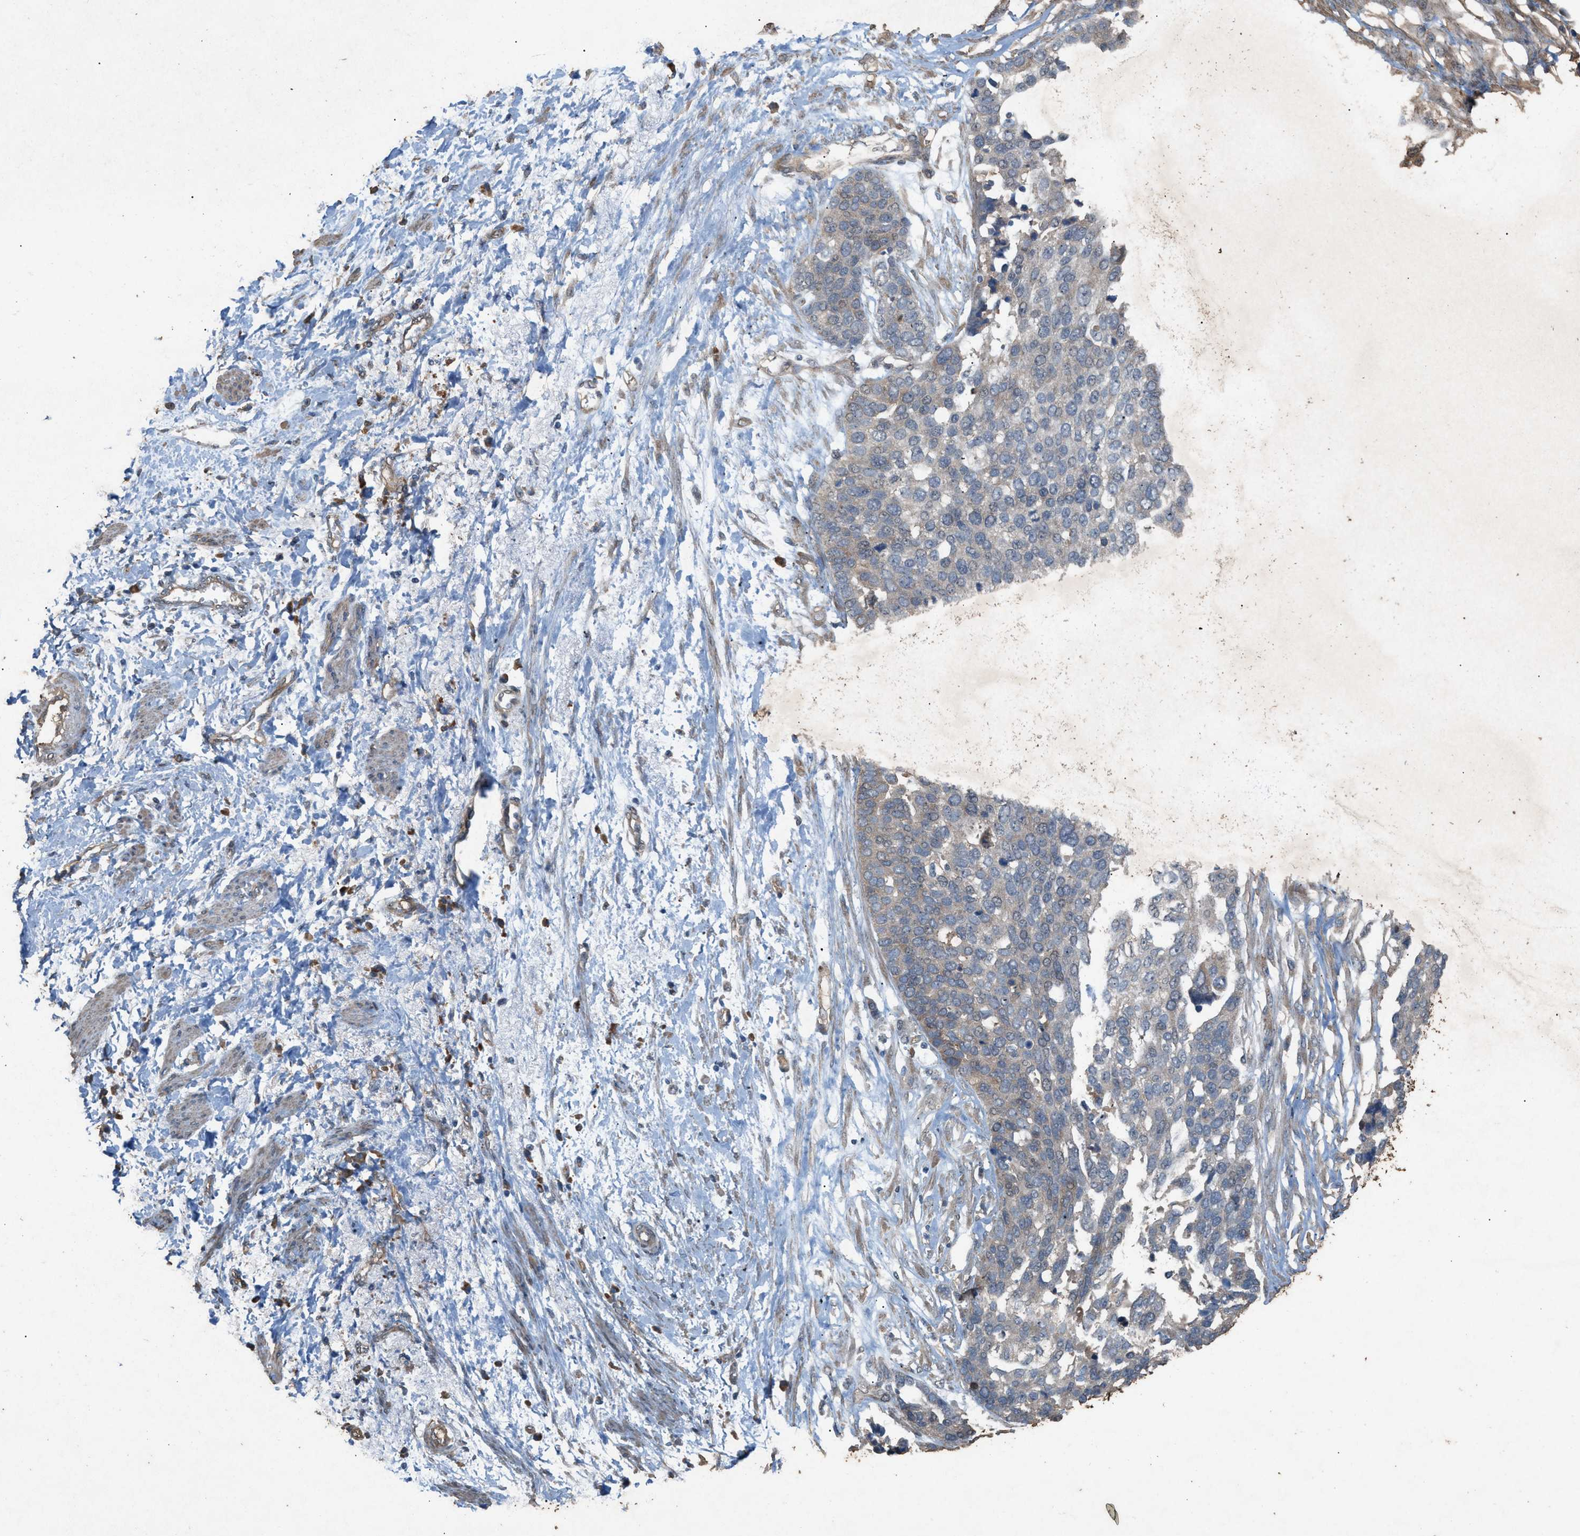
{"staining": {"intensity": "negative", "quantity": "none", "location": "none"}, "tissue": "ovarian cancer", "cell_type": "Tumor cells", "image_type": "cancer", "snomed": [{"axis": "morphology", "description": "Cystadenocarcinoma, serous, NOS"}, {"axis": "topography", "description": "Ovary"}], "caption": "Tumor cells show no significant protein staining in ovarian cancer (serous cystadenocarcinoma).", "gene": "DCAF7", "patient": {"sex": "female", "age": 44}}